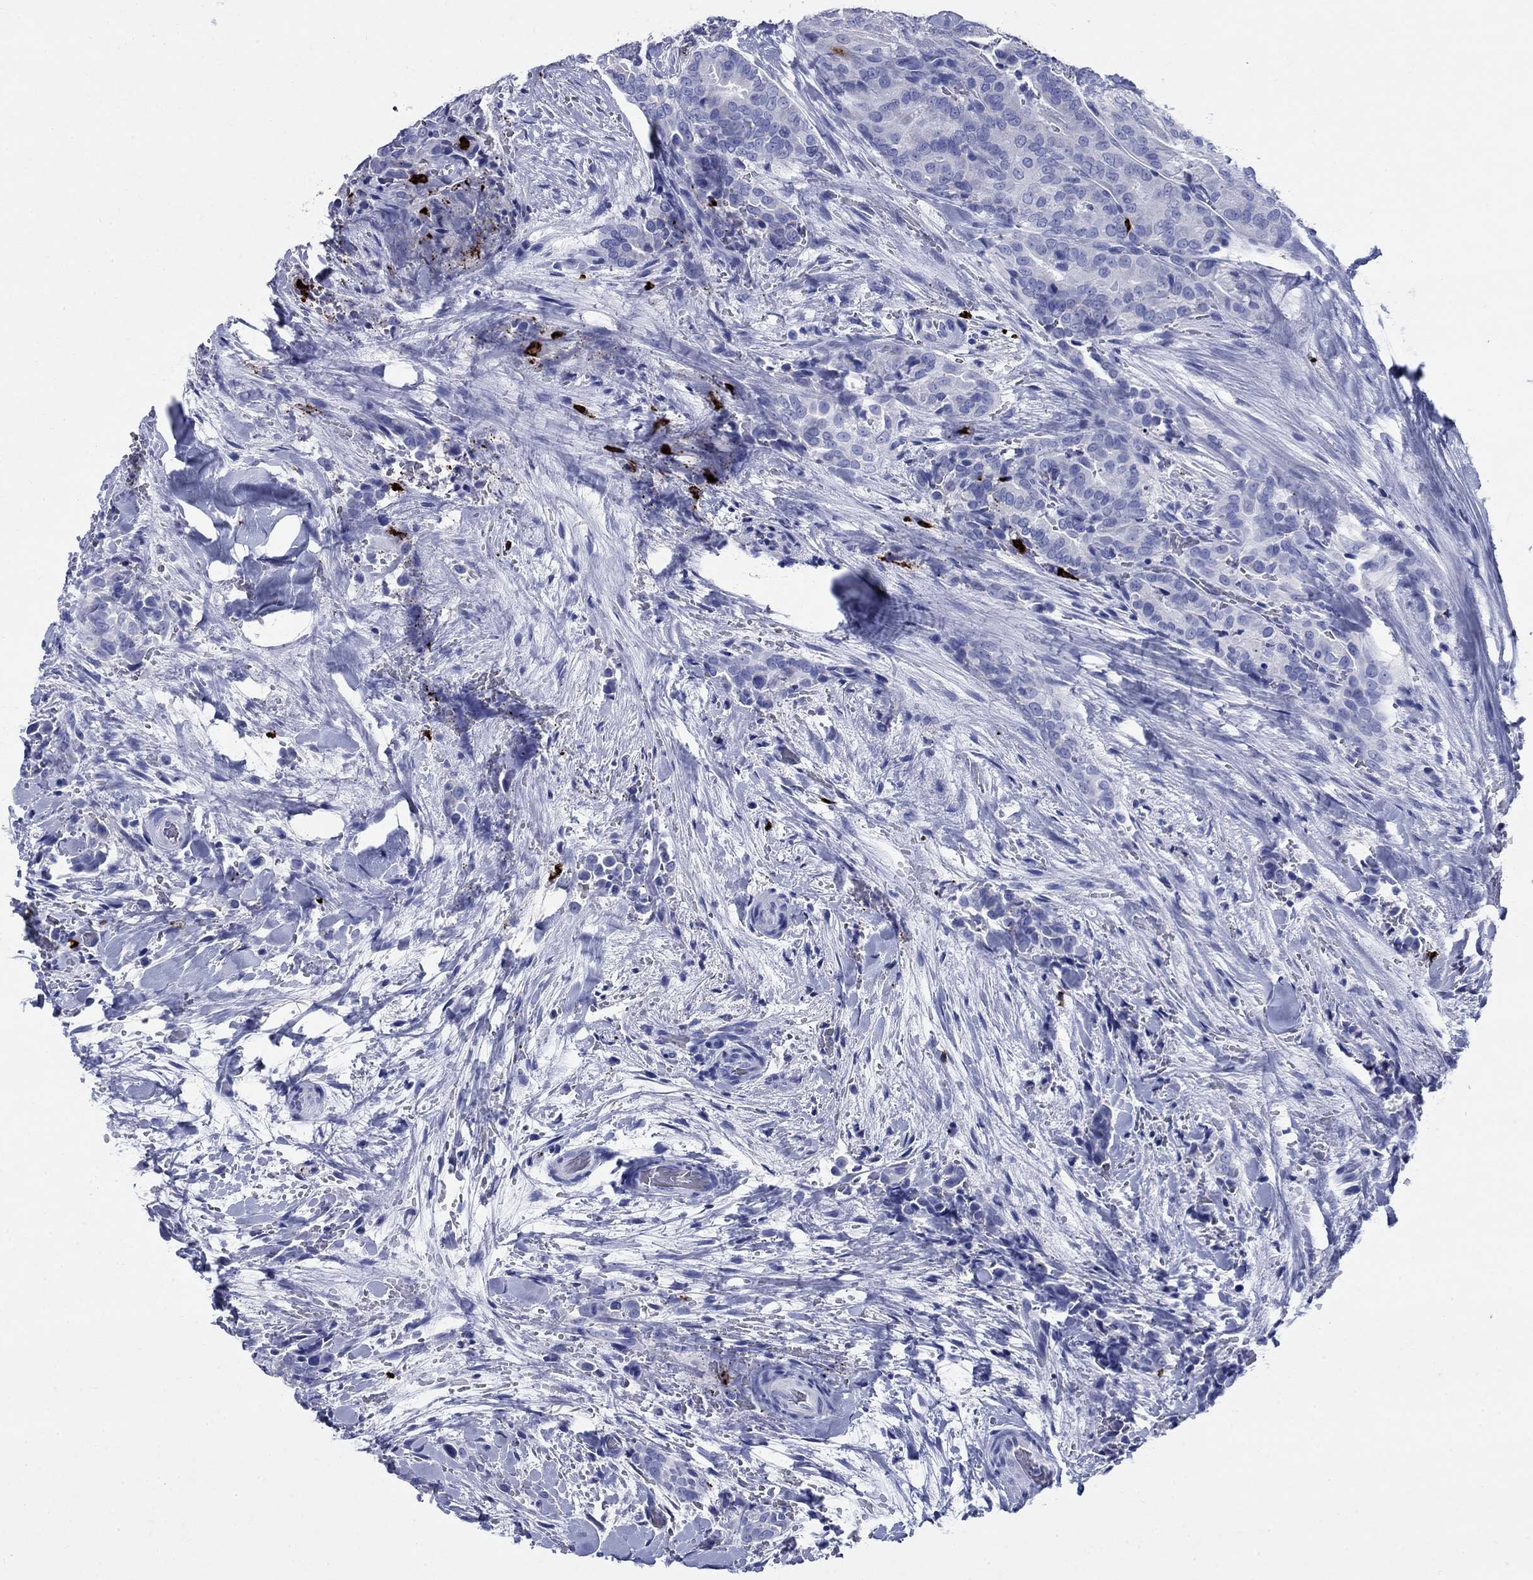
{"staining": {"intensity": "negative", "quantity": "none", "location": "none"}, "tissue": "thyroid cancer", "cell_type": "Tumor cells", "image_type": "cancer", "snomed": [{"axis": "morphology", "description": "Papillary adenocarcinoma, NOS"}, {"axis": "topography", "description": "Thyroid gland"}], "caption": "Image shows no protein staining in tumor cells of thyroid cancer tissue.", "gene": "AZU1", "patient": {"sex": "male", "age": 61}}